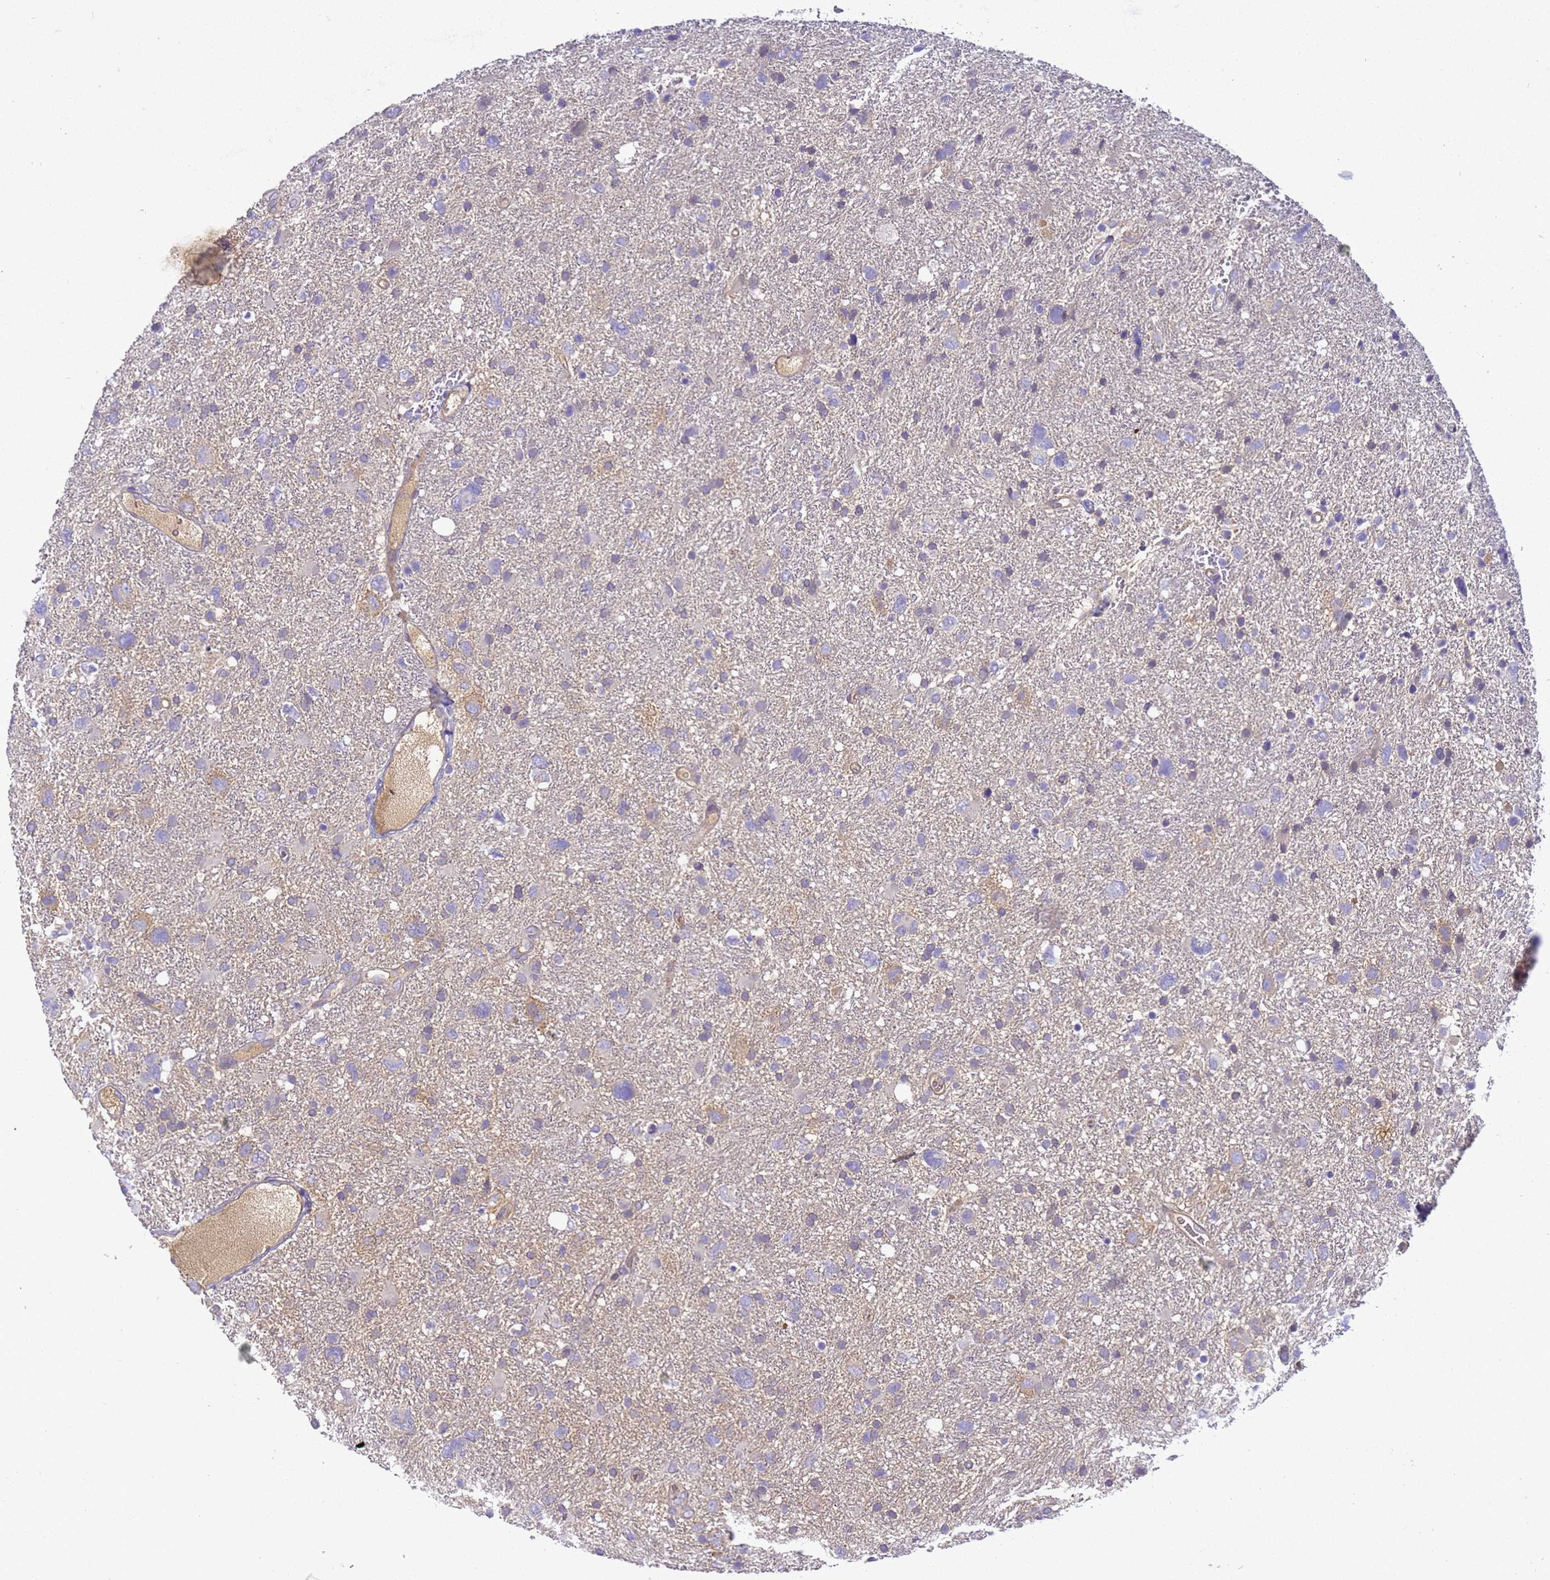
{"staining": {"intensity": "negative", "quantity": "none", "location": "none"}, "tissue": "glioma", "cell_type": "Tumor cells", "image_type": "cancer", "snomed": [{"axis": "morphology", "description": "Glioma, malignant, High grade"}, {"axis": "topography", "description": "Brain"}], "caption": "High power microscopy image of an immunohistochemistry histopathology image of high-grade glioma (malignant), revealing no significant positivity in tumor cells. (Immunohistochemistry (ihc), brightfield microscopy, high magnification).", "gene": "TBCD", "patient": {"sex": "male", "age": 61}}